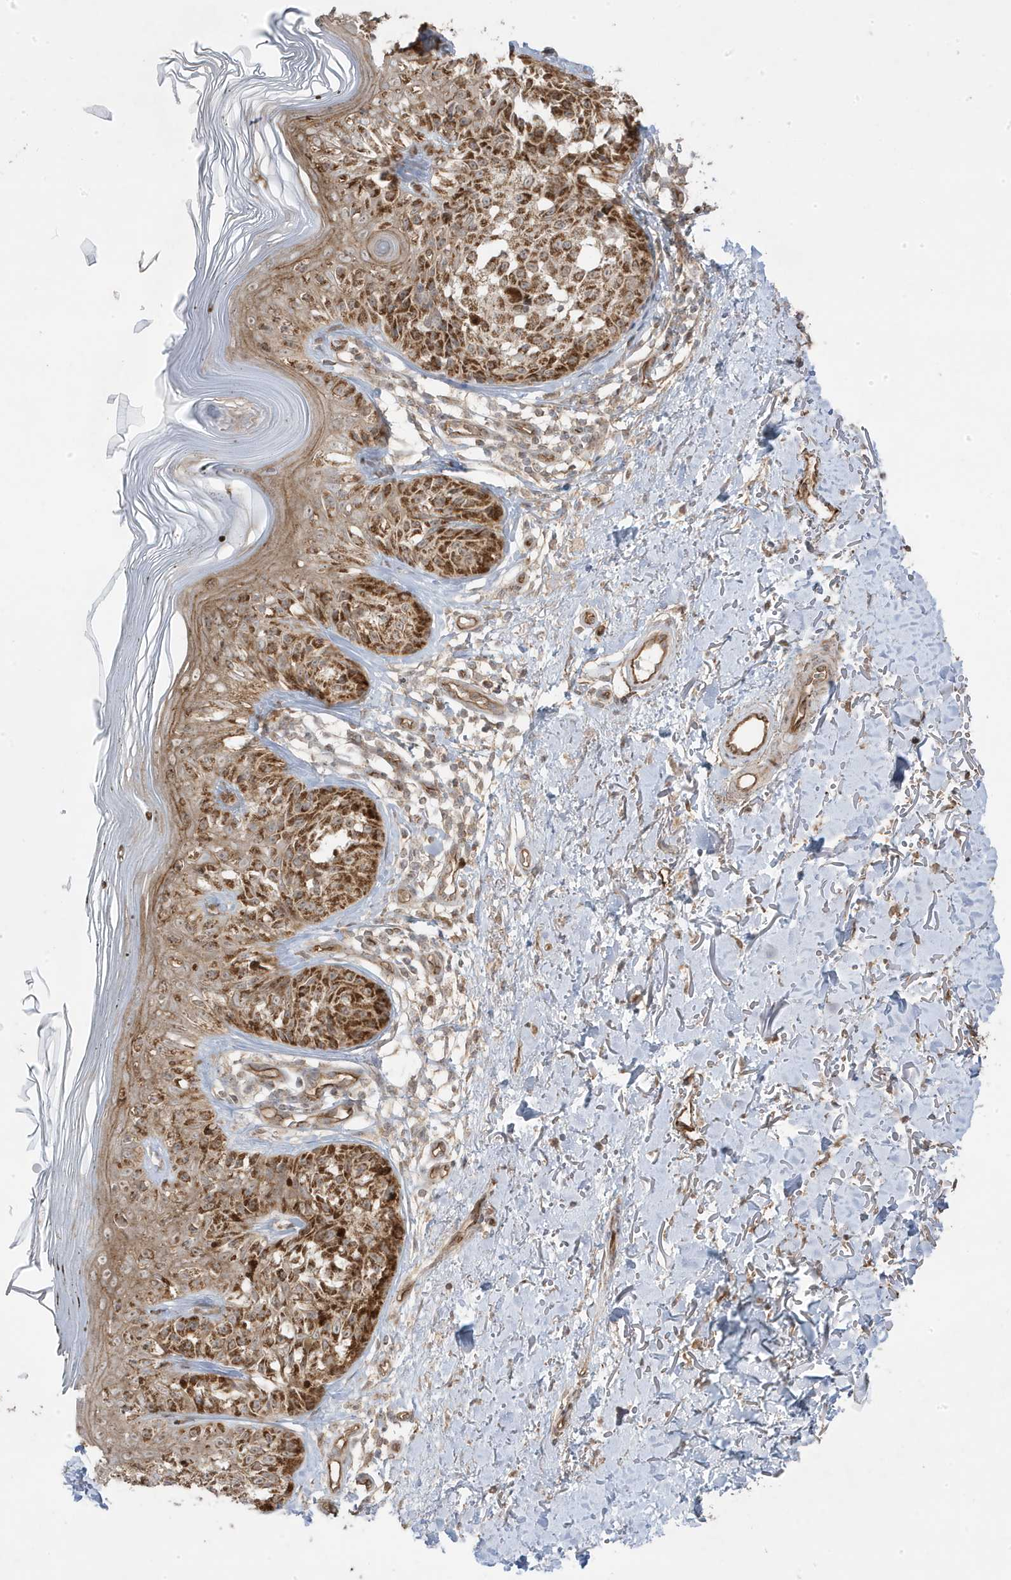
{"staining": {"intensity": "moderate", "quantity": ">75%", "location": "cytoplasmic/membranous"}, "tissue": "melanoma", "cell_type": "Tumor cells", "image_type": "cancer", "snomed": [{"axis": "morphology", "description": "Malignant melanoma, NOS"}, {"axis": "topography", "description": "Skin"}], "caption": "Approximately >75% of tumor cells in human malignant melanoma reveal moderate cytoplasmic/membranous protein expression as visualized by brown immunohistochemical staining.", "gene": "DNAJC12", "patient": {"sex": "female", "age": 50}}